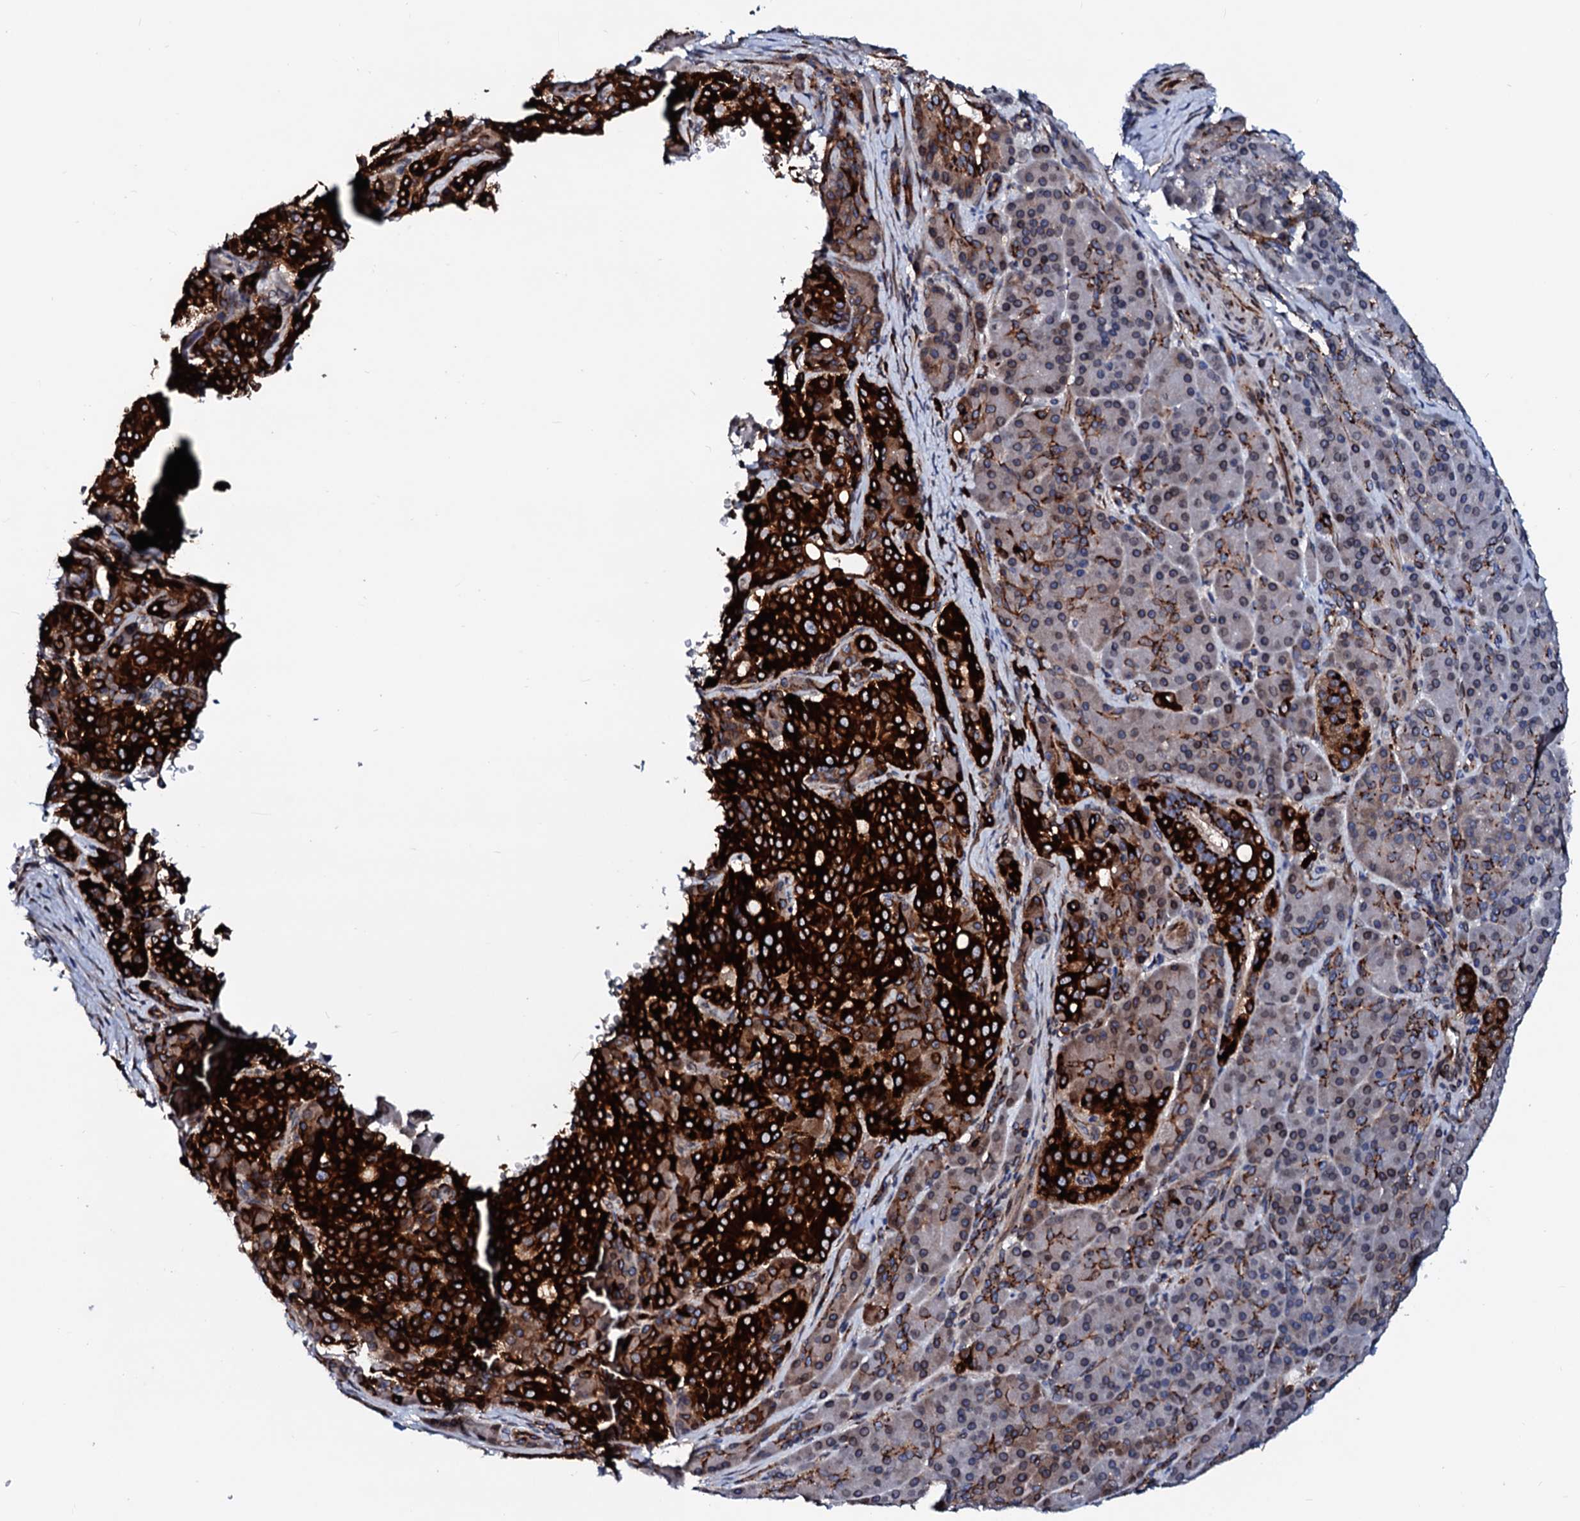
{"staining": {"intensity": "strong", "quantity": ">75%", "location": "cytoplasmic/membranous"}, "tissue": "pancreatic cancer", "cell_type": "Tumor cells", "image_type": "cancer", "snomed": [{"axis": "morphology", "description": "Adenocarcinoma, NOS"}, {"axis": "topography", "description": "Pancreas"}], "caption": "Immunohistochemistry staining of pancreatic cancer, which displays high levels of strong cytoplasmic/membranous positivity in approximately >75% of tumor cells indicating strong cytoplasmic/membranous protein expression. The staining was performed using DAB (brown) for protein detection and nuclei were counterstained in hematoxylin (blue).", "gene": "TMCO3", "patient": {"sex": "female", "age": 74}}